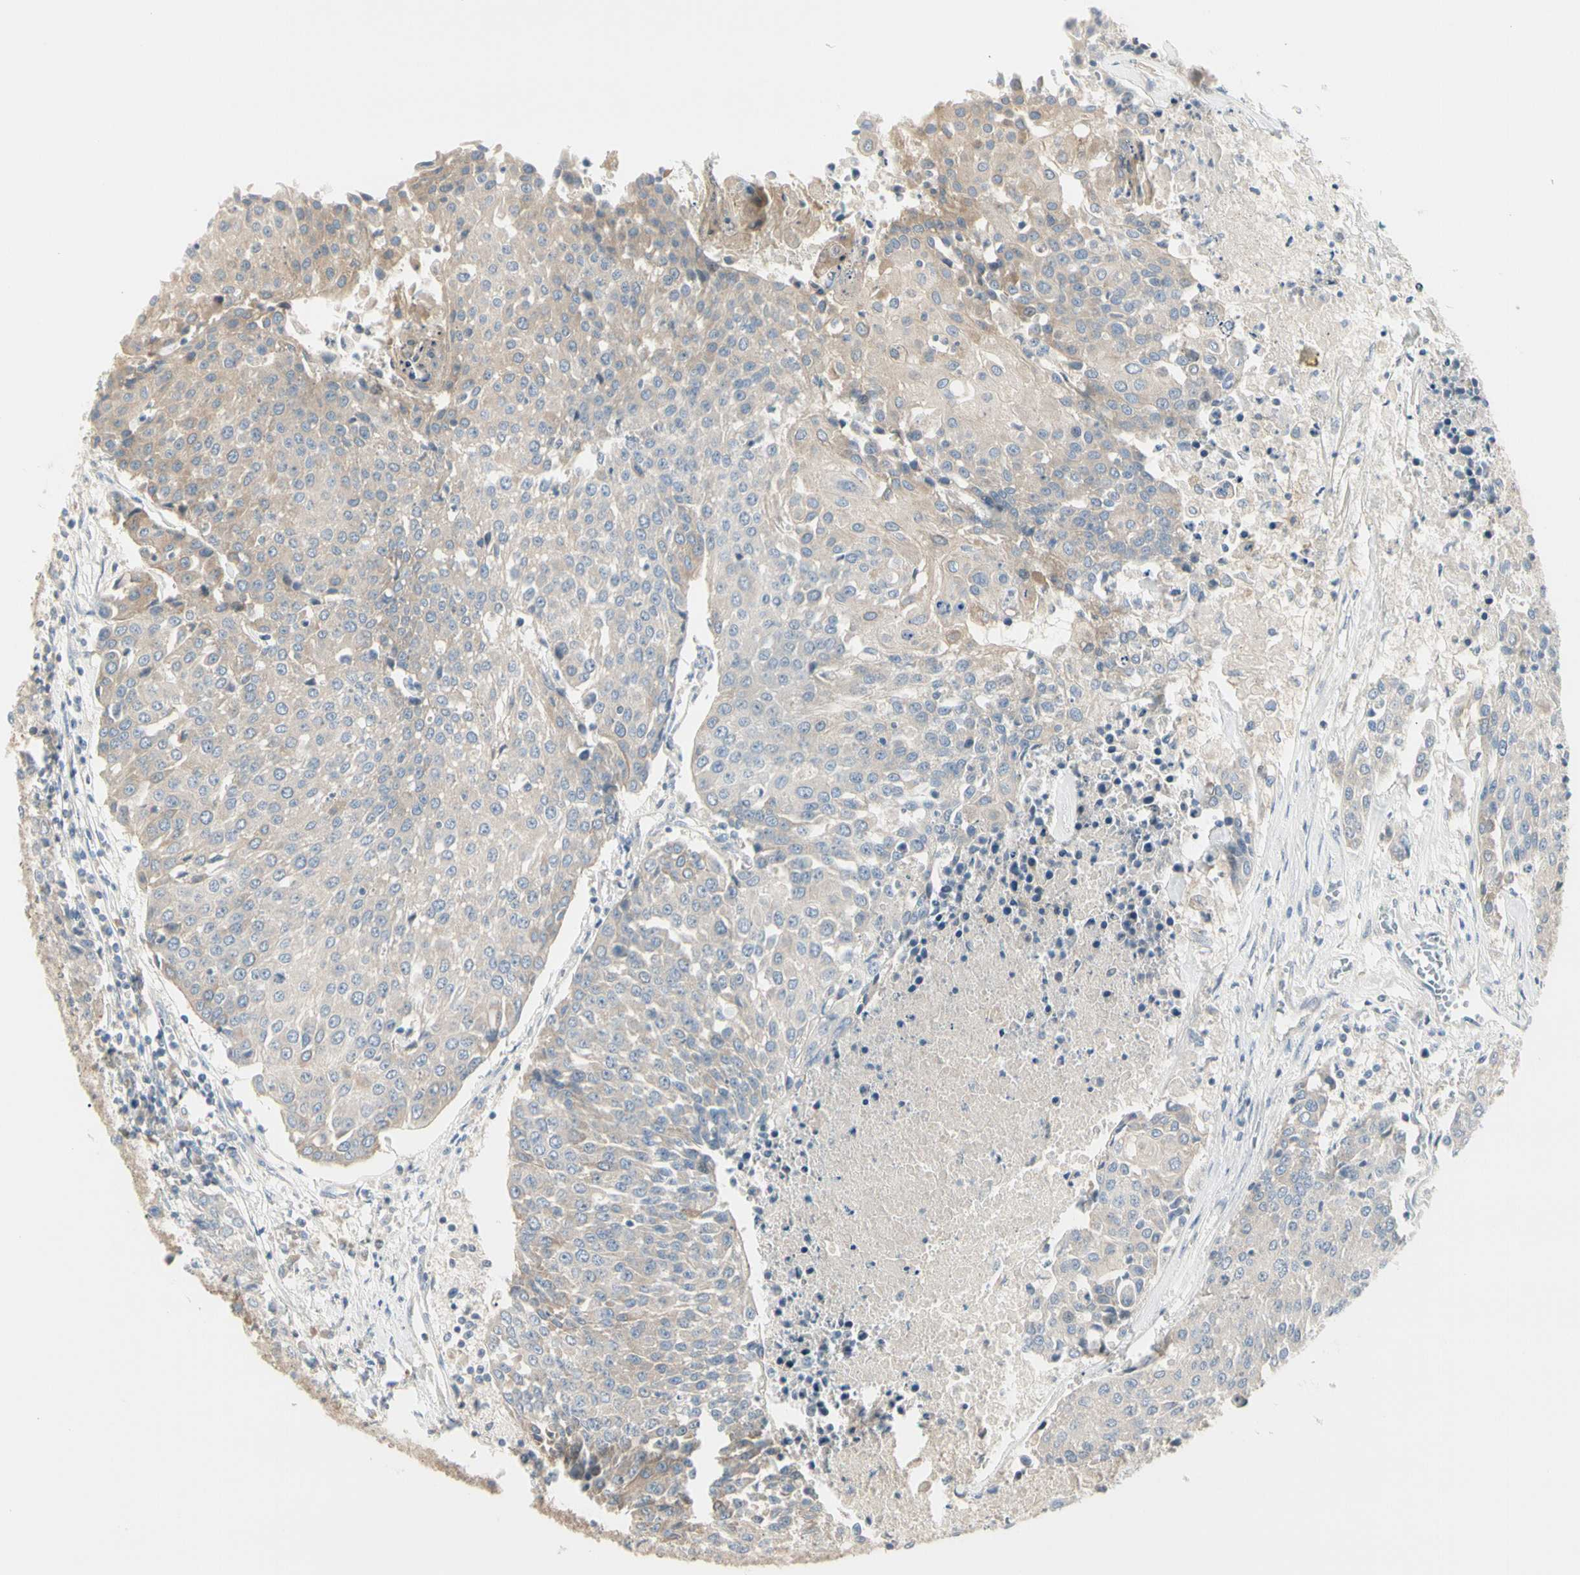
{"staining": {"intensity": "weak", "quantity": "25%-75%", "location": "cytoplasmic/membranous"}, "tissue": "urothelial cancer", "cell_type": "Tumor cells", "image_type": "cancer", "snomed": [{"axis": "morphology", "description": "Urothelial carcinoma, High grade"}, {"axis": "topography", "description": "Urinary bladder"}], "caption": "Protein expression analysis of high-grade urothelial carcinoma shows weak cytoplasmic/membranous expression in about 25%-75% of tumor cells.", "gene": "NFKB2", "patient": {"sex": "female", "age": 85}}